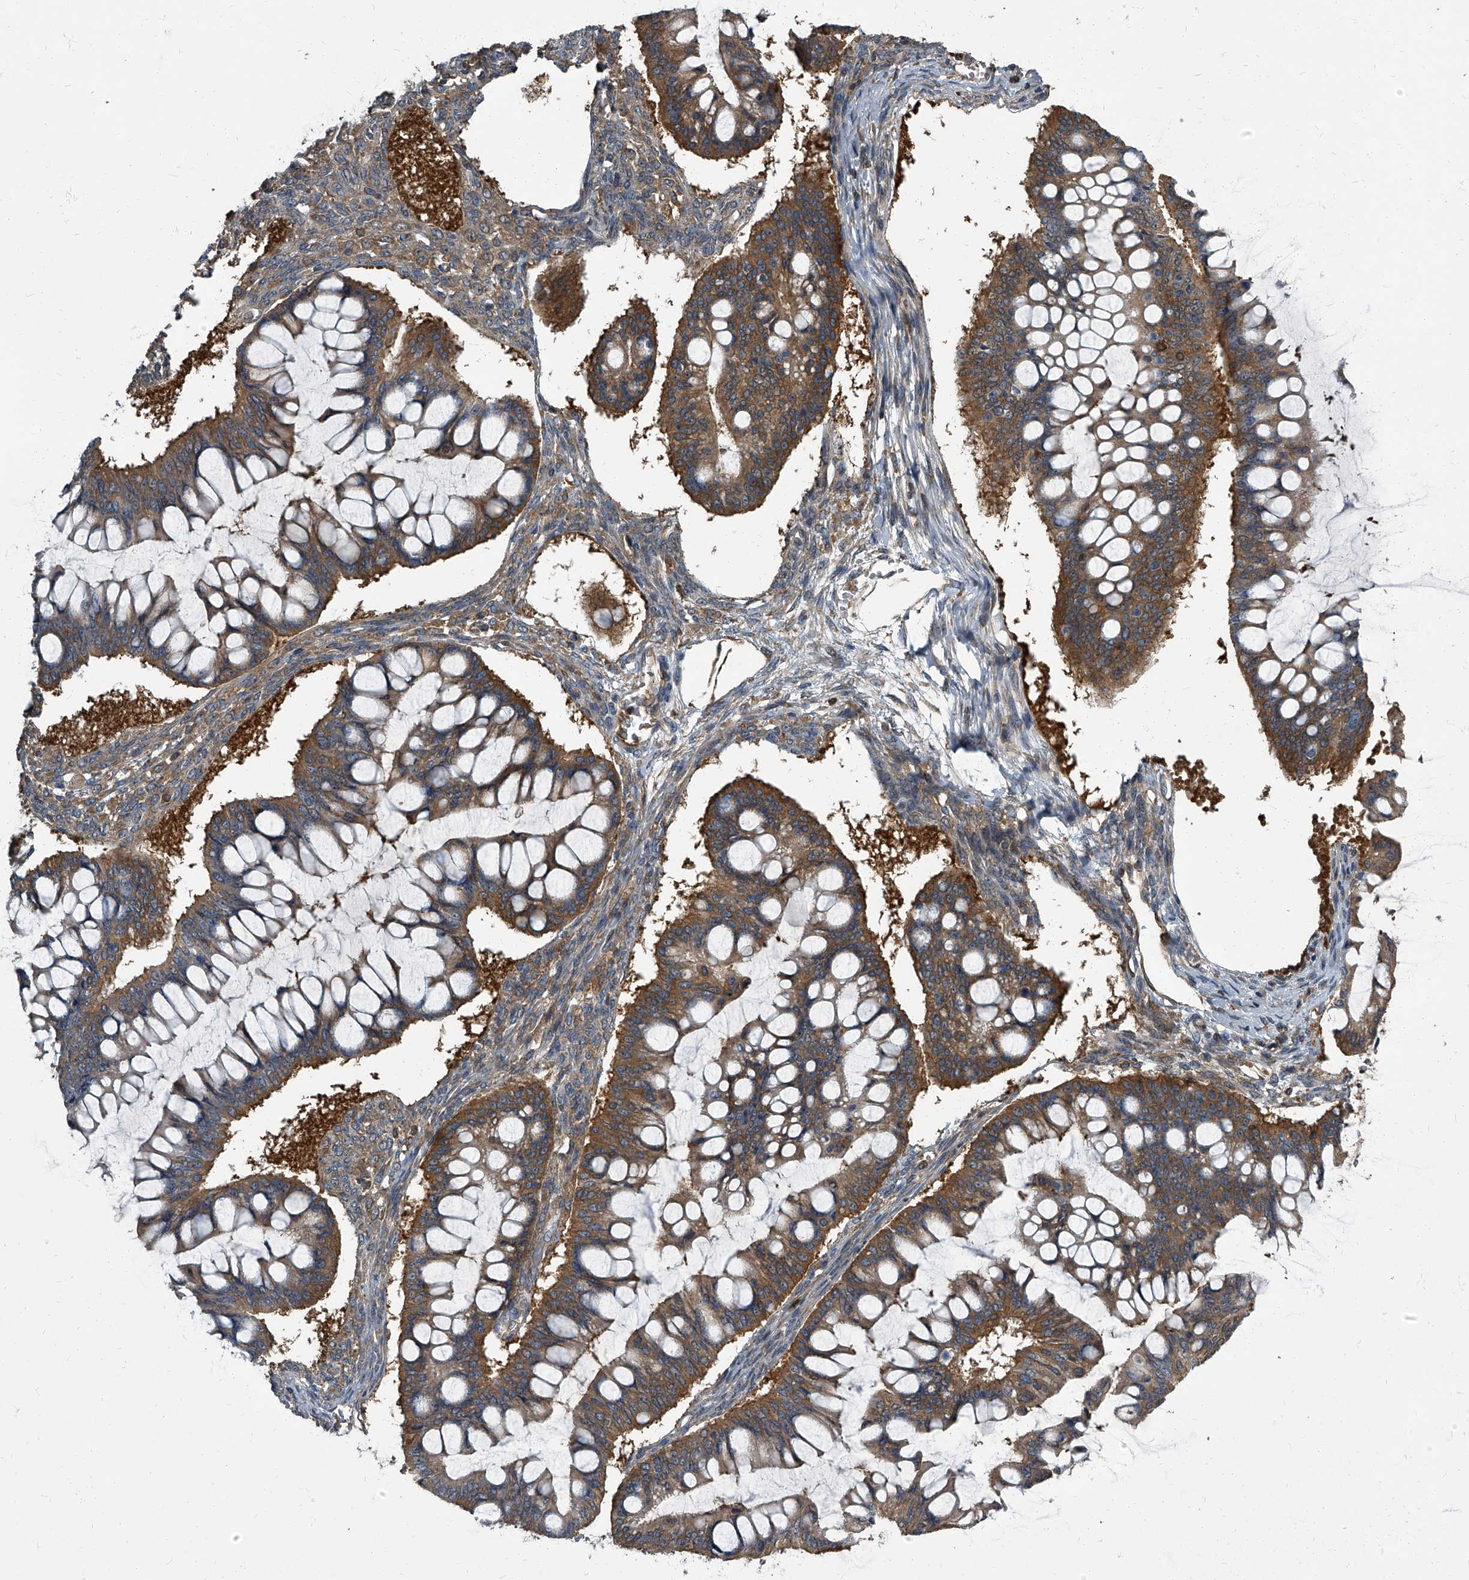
{"staining": {"intensity": "moderate", "quantity": ">75%", "location": "cytoplasmic/membranous"}, "tissue": "ovarian cancer", "cell_type": "Tumor cells", "image_type": "cancer", "snomed": [{"axis": "morphology", "description": "Cystadenocarcinoma, mucinous, NOS"}, {"axis": "topography", "description": "Ovary"}], "caption": "Ovarian mucinous cystadenocarcinoma was stained to show a protein in brown. There is medium levels of moderate cytoplasmic/membranous positivity in approximately >75% of tumor cells.", "gene": "CDV3", "patient": {"sex": "female", "age": 73}}